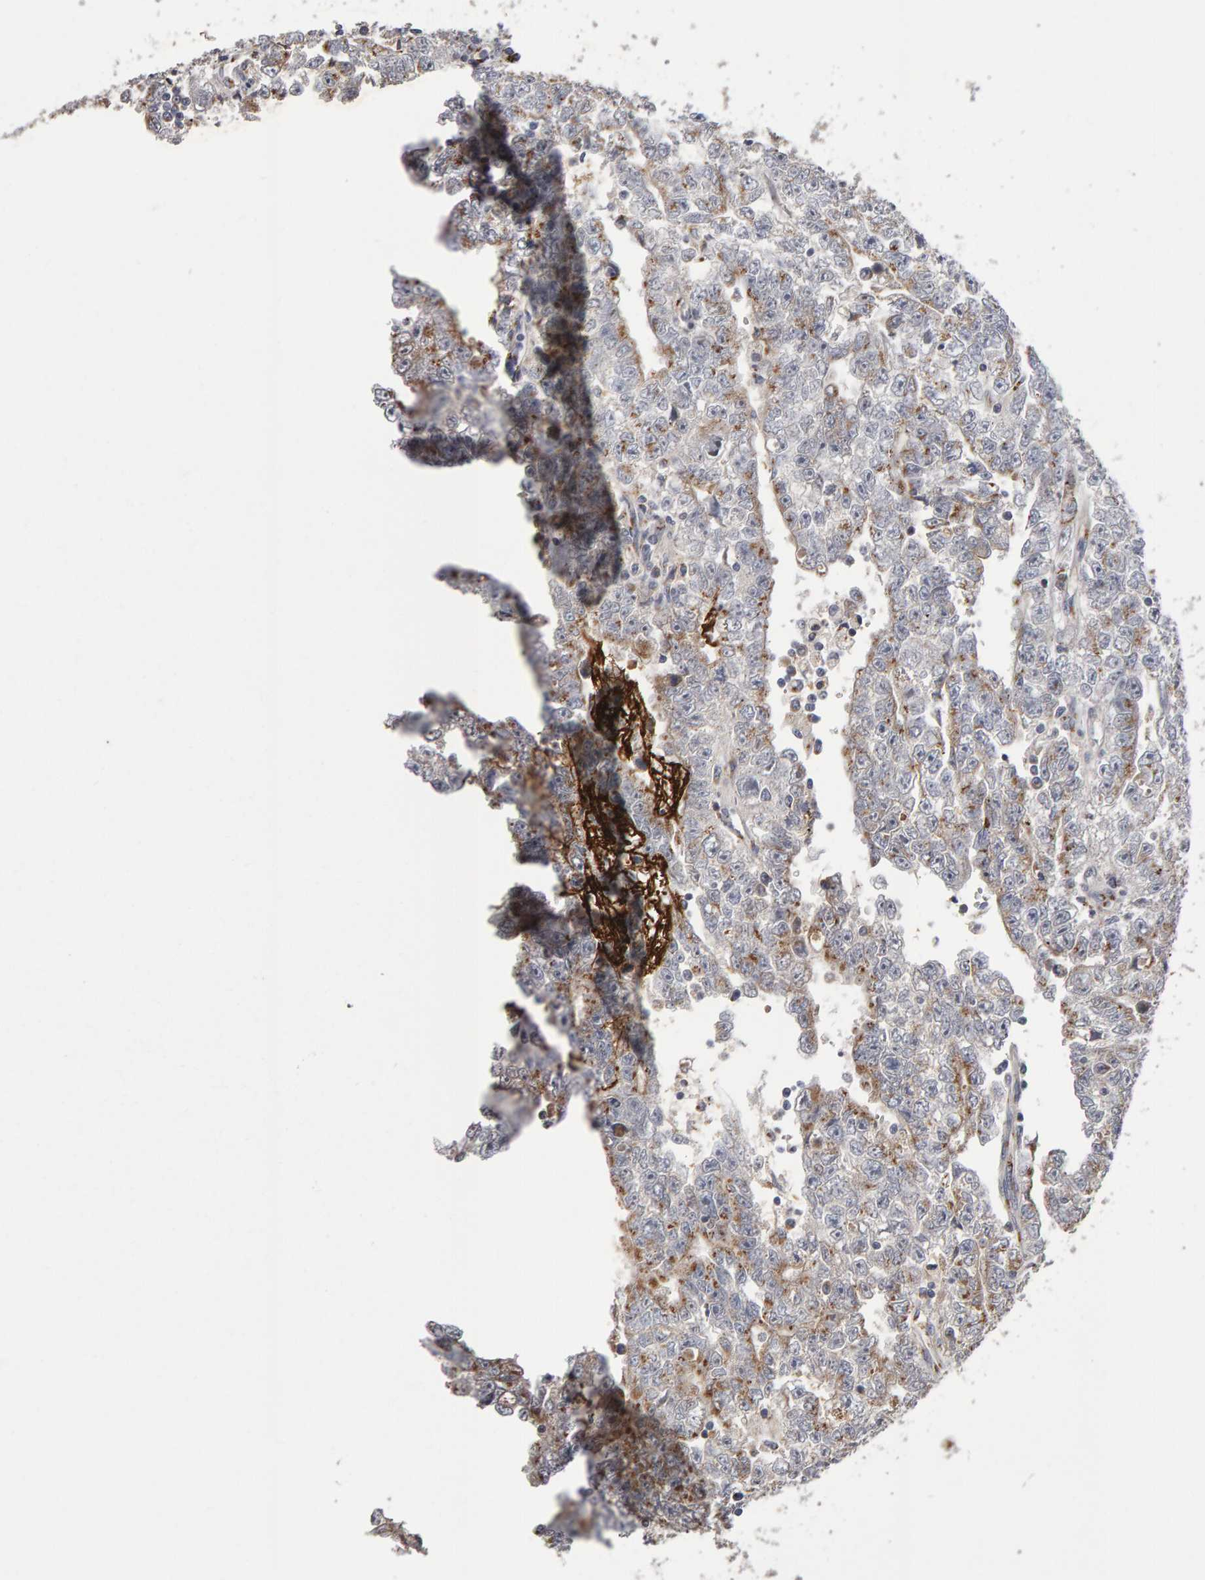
{"staining": {"intensity": "moderate", "quantity": "25%-75%", "location": "cytoplasmic/membranous"}, "tissue": "testis cancer", "cell_type": "Tumor cells", "image_type": "cancer", "snomed": [{"axis": "morphology", "description": "Carcinoma, Embryonal, NOS"}, {"axis": "topography", "description": "Testis"}], "caption": "A photomicrograph of human testis cancer (embryonal carcinoma) stained for a protein demonstrates moderate cytoplasmic/membranous brown staining in tumor cells.", "gene": "CANT1", "patient": {"sex": "male", "age": 25}}